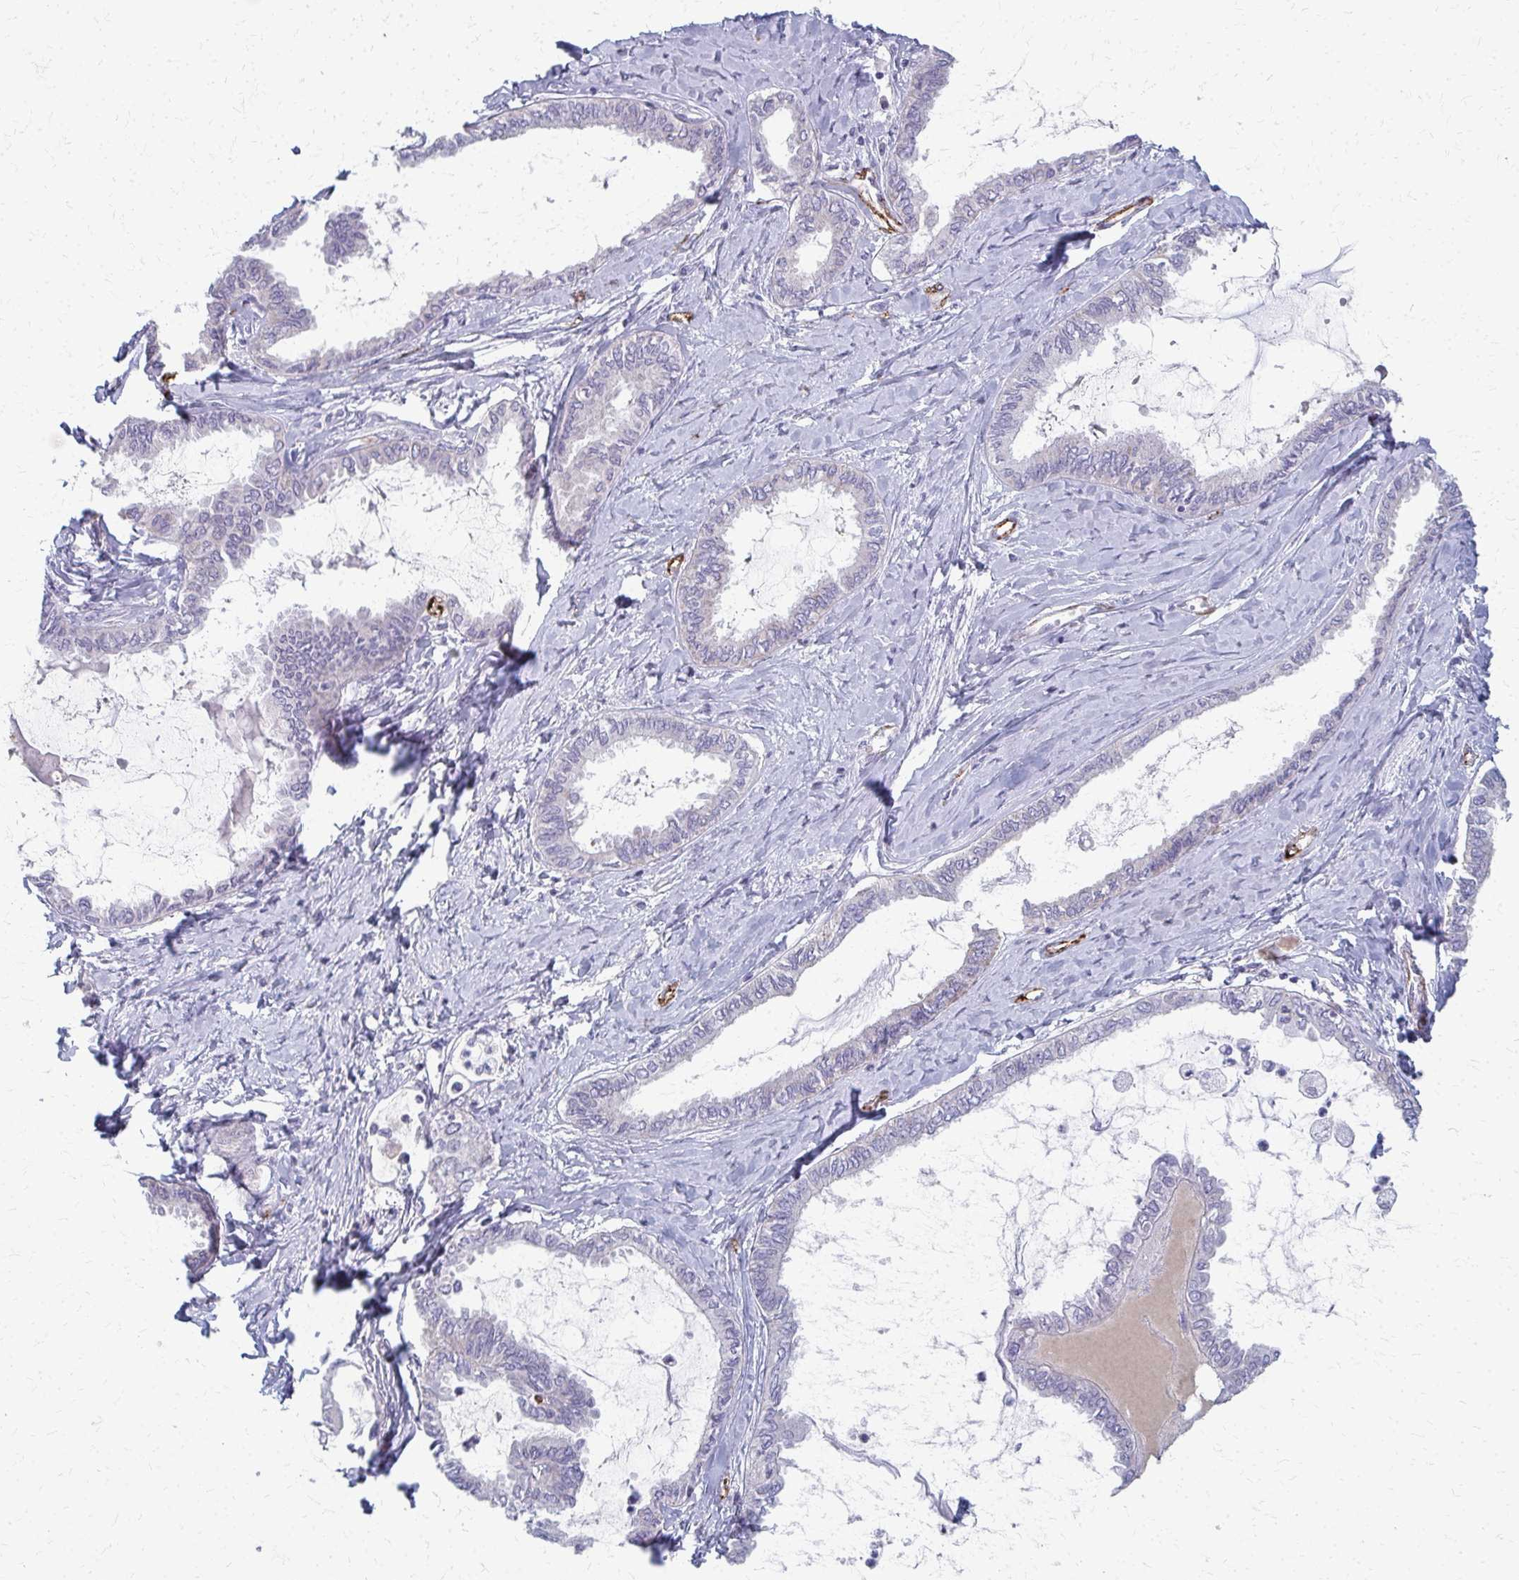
{"staining": {"intensity": "negative", "quantity": "none", "location": "none"}, "tissue": "ovarian cancer", "cell_type": "Tumor cells", "image_type": "cancer", "snomed": [{"axis": "morphology", "description": "Carcinoma, endometroid"}, {"axis": "topography", "description": "Ovary"}], "caption": "Photomicrograph shows no protein expression in tumor cells of ovarian endometroid carcinoma tissue.", "gene": "ADIPOQ", "patient": {"sex": "female", "age": 70}}